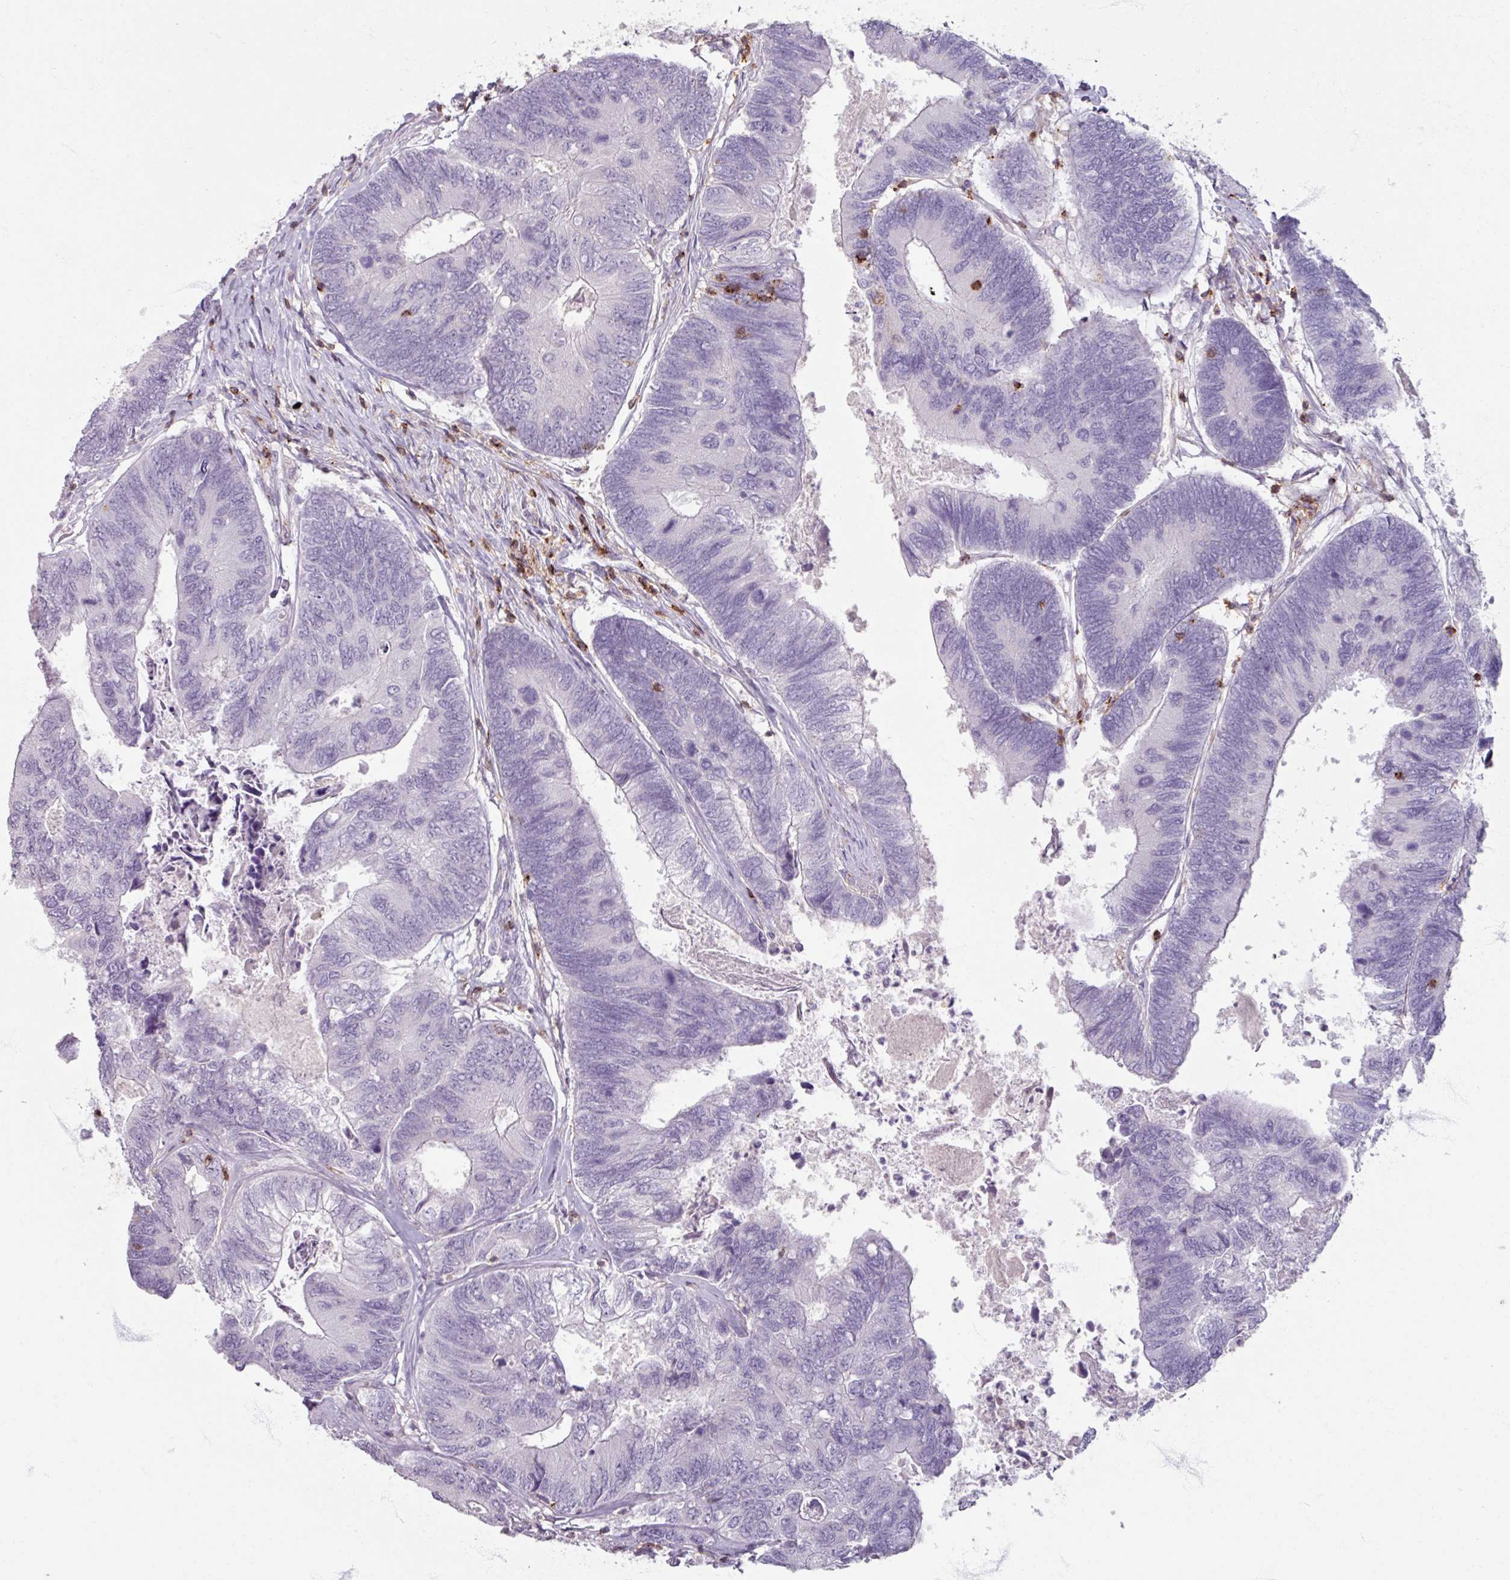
{"staining": {"intensity": "negative", "quantity": "none", "location": "none"}, "tissue": "colorectal cancer", "cell_type": "Tumor cells", "image_type": "cancer", "snomed": [{"axis": "morphology", "description": "Adenocarcinoma, NOS"}, {"axis": "topography", "description": "Colon"}], "caption": "Immunohistochemistry photomicrograph of colorectal cancer stained for a protein (brown), which displays no staining in tumor cells. (Immunohistochemistry (ihc), brightfield microscopy, high magnification).", "gene": "PTPRC", "patient": {"sex": "female", "age": 67}}